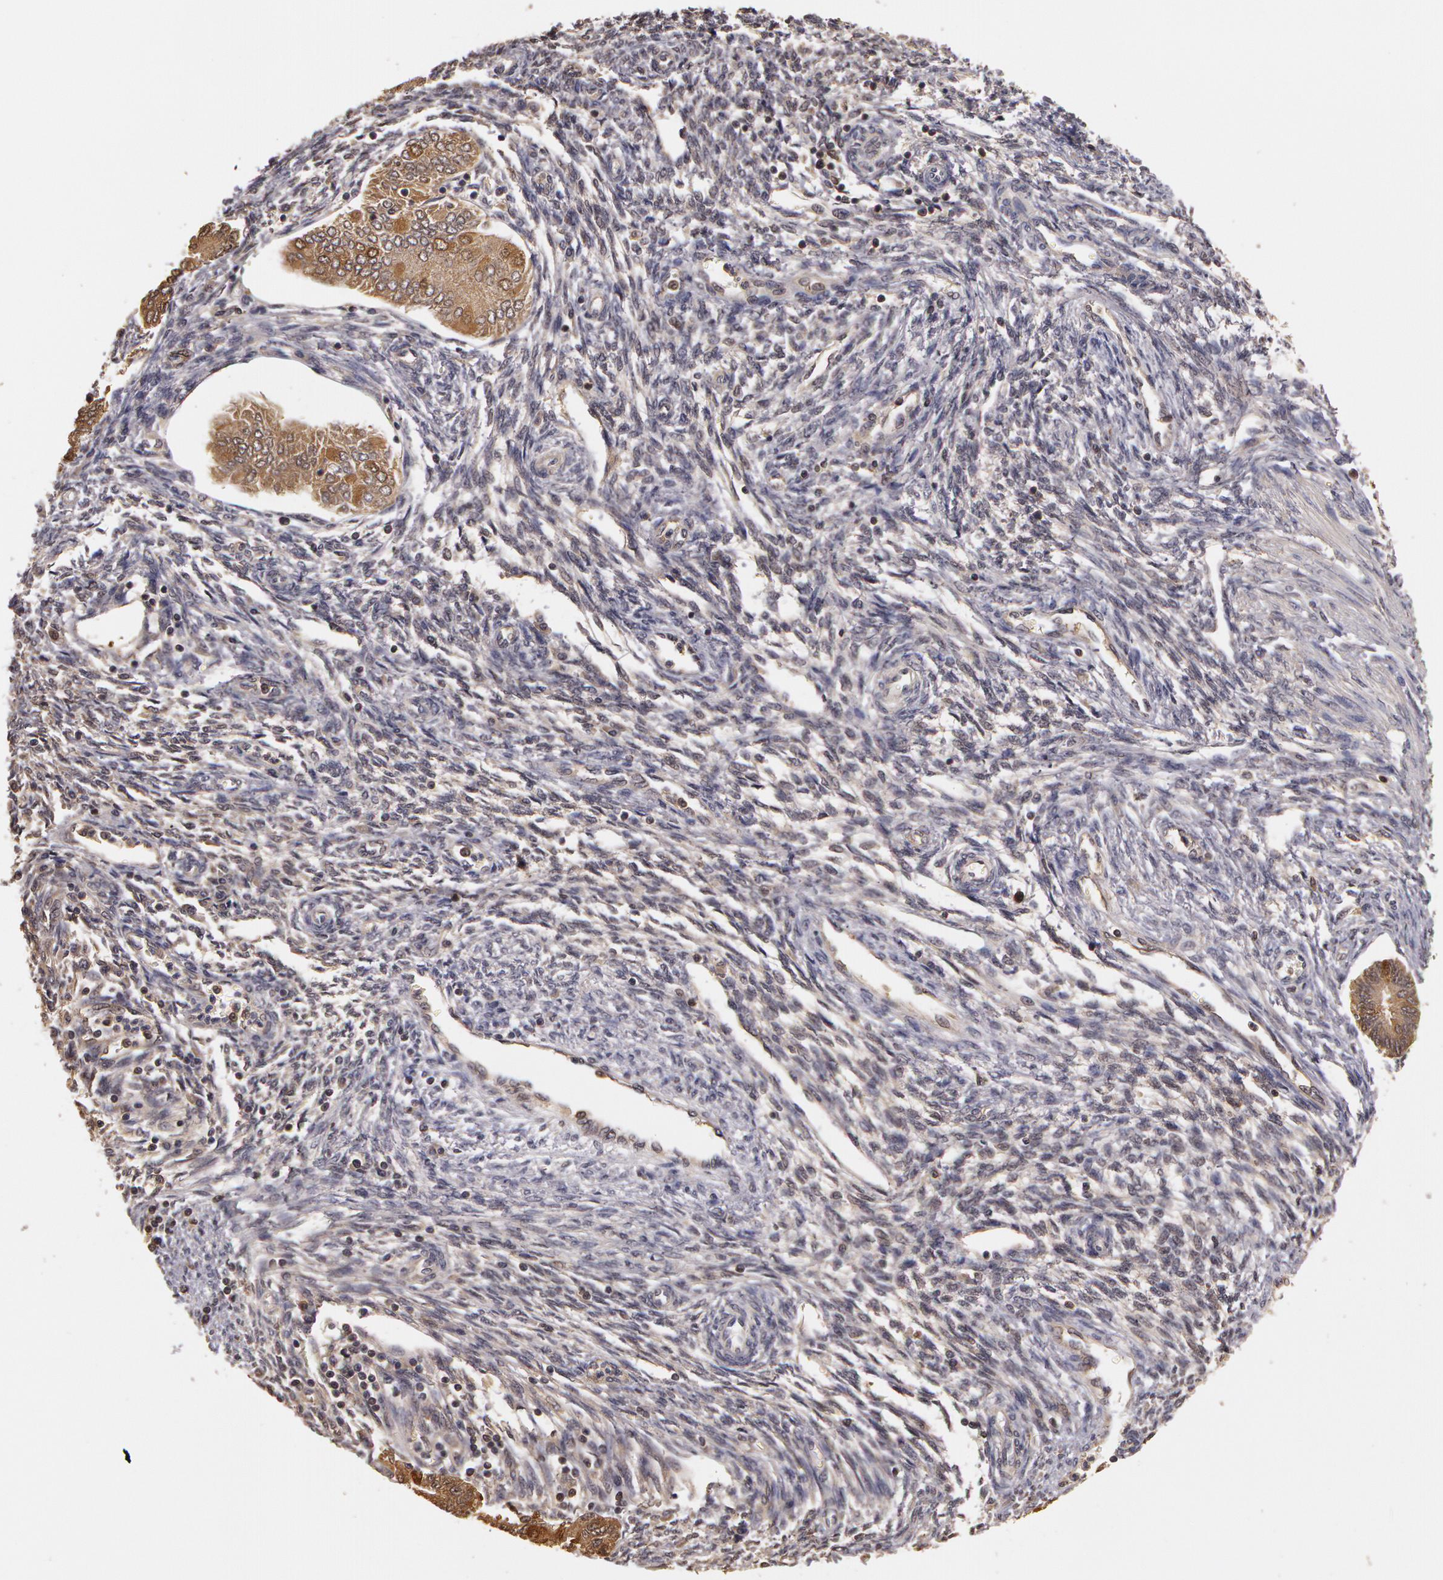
{"staining": {"intensity": "weak", "quantity": ">75%", "location": "cytoplasmic/membranous"}, "tissue": "endometrial cancer", "cell_type": "Tumor cells", "image_type": "cancer", "snomed": [{"axis": "morphology", "description": "Adenocarcinoma, NOS"}, {"axis": "topography", "description": "Endometrium"}], "caption": "An immunohistochemistry (IHC) histopathology image of neoplastic tissue is shown. Protein staining in brown highlights weak cytoplasmic/membranous positivity in adenocarcinoma (endometrial) within tumor cells.", "gene": "AHSA1", "patient": {"sex": "female", "age": 51}}